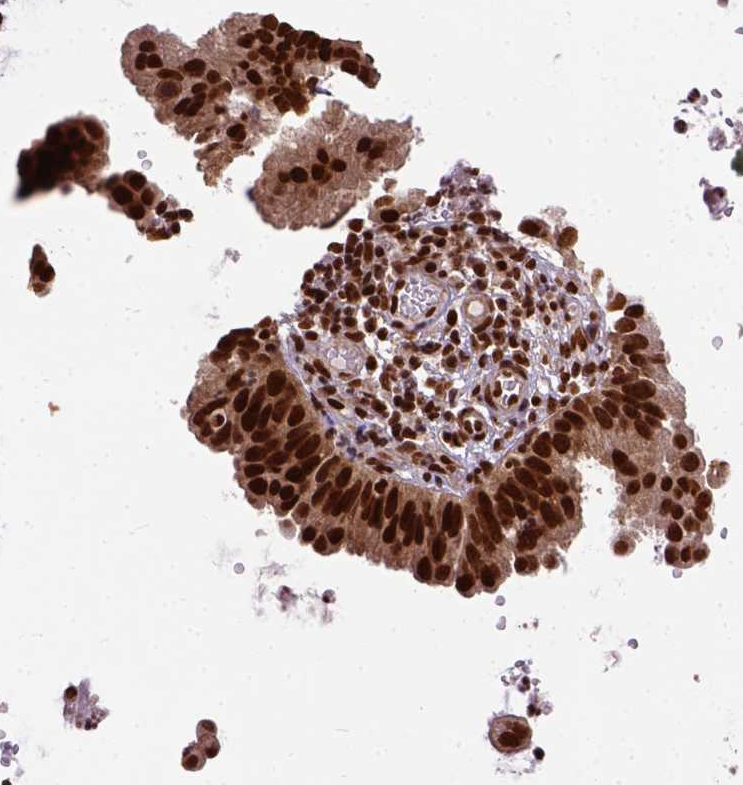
{"staining": {"intensity": "strong", "quantity": ">75%", "location": "nuclear"}, "tissue": "cervical cancer", "cell_type": "Tumor cells", "image_type": "cancer", "snomed": [{"axis": "morphology", "description": "Adenocarcinoma, NOS"}, {"axis": "topography", "description": "Cervix"}], "caption": "Human cervical adenocarcinoma stained with a protein marker exhibits strong staining in tumor cells.", "gene": "NACC1", "patient": {"sex": "female", "age": 34}}